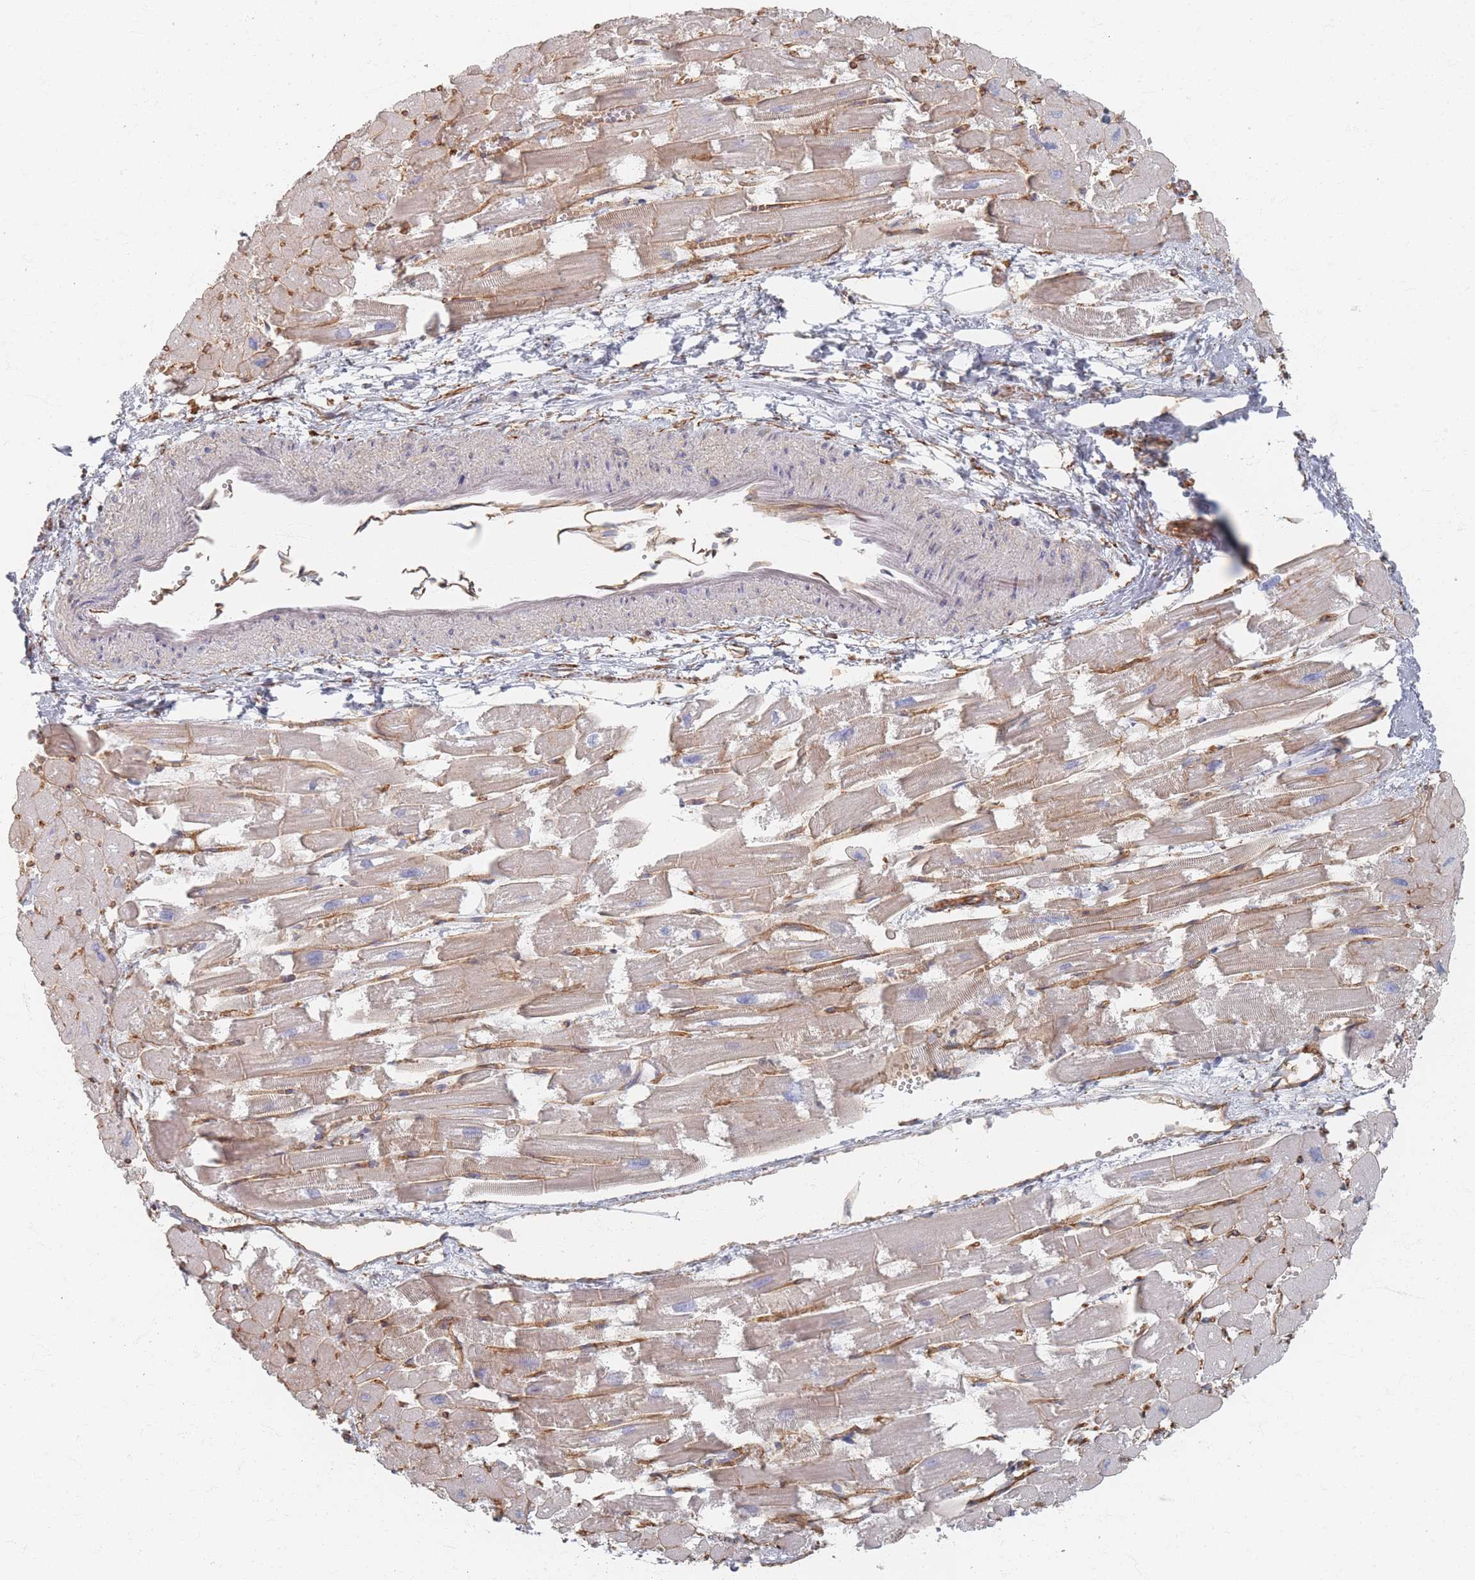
{"staining": {"intensity": "moderate", "quantity": "<25%", "location": "cytoplasmic/membranous"}, "tissue": "heart muscle", "cell_type": "Cardiomyocytes", "image_type": "normal", "snomed": [{"axis": "morphology", "description": "Normal tissue, NOS"}, {"axis": "topography", "description": "Heart"}], "caption": "Approximately <25% of cardiomyocytes in benign heart muscle exhibit moderate cytoplasmic/membranous protein positivity as visualized by brown immunohistochemical staining.", "gene": "GNB1", "patient": {"sex": "male", "age": 54}}